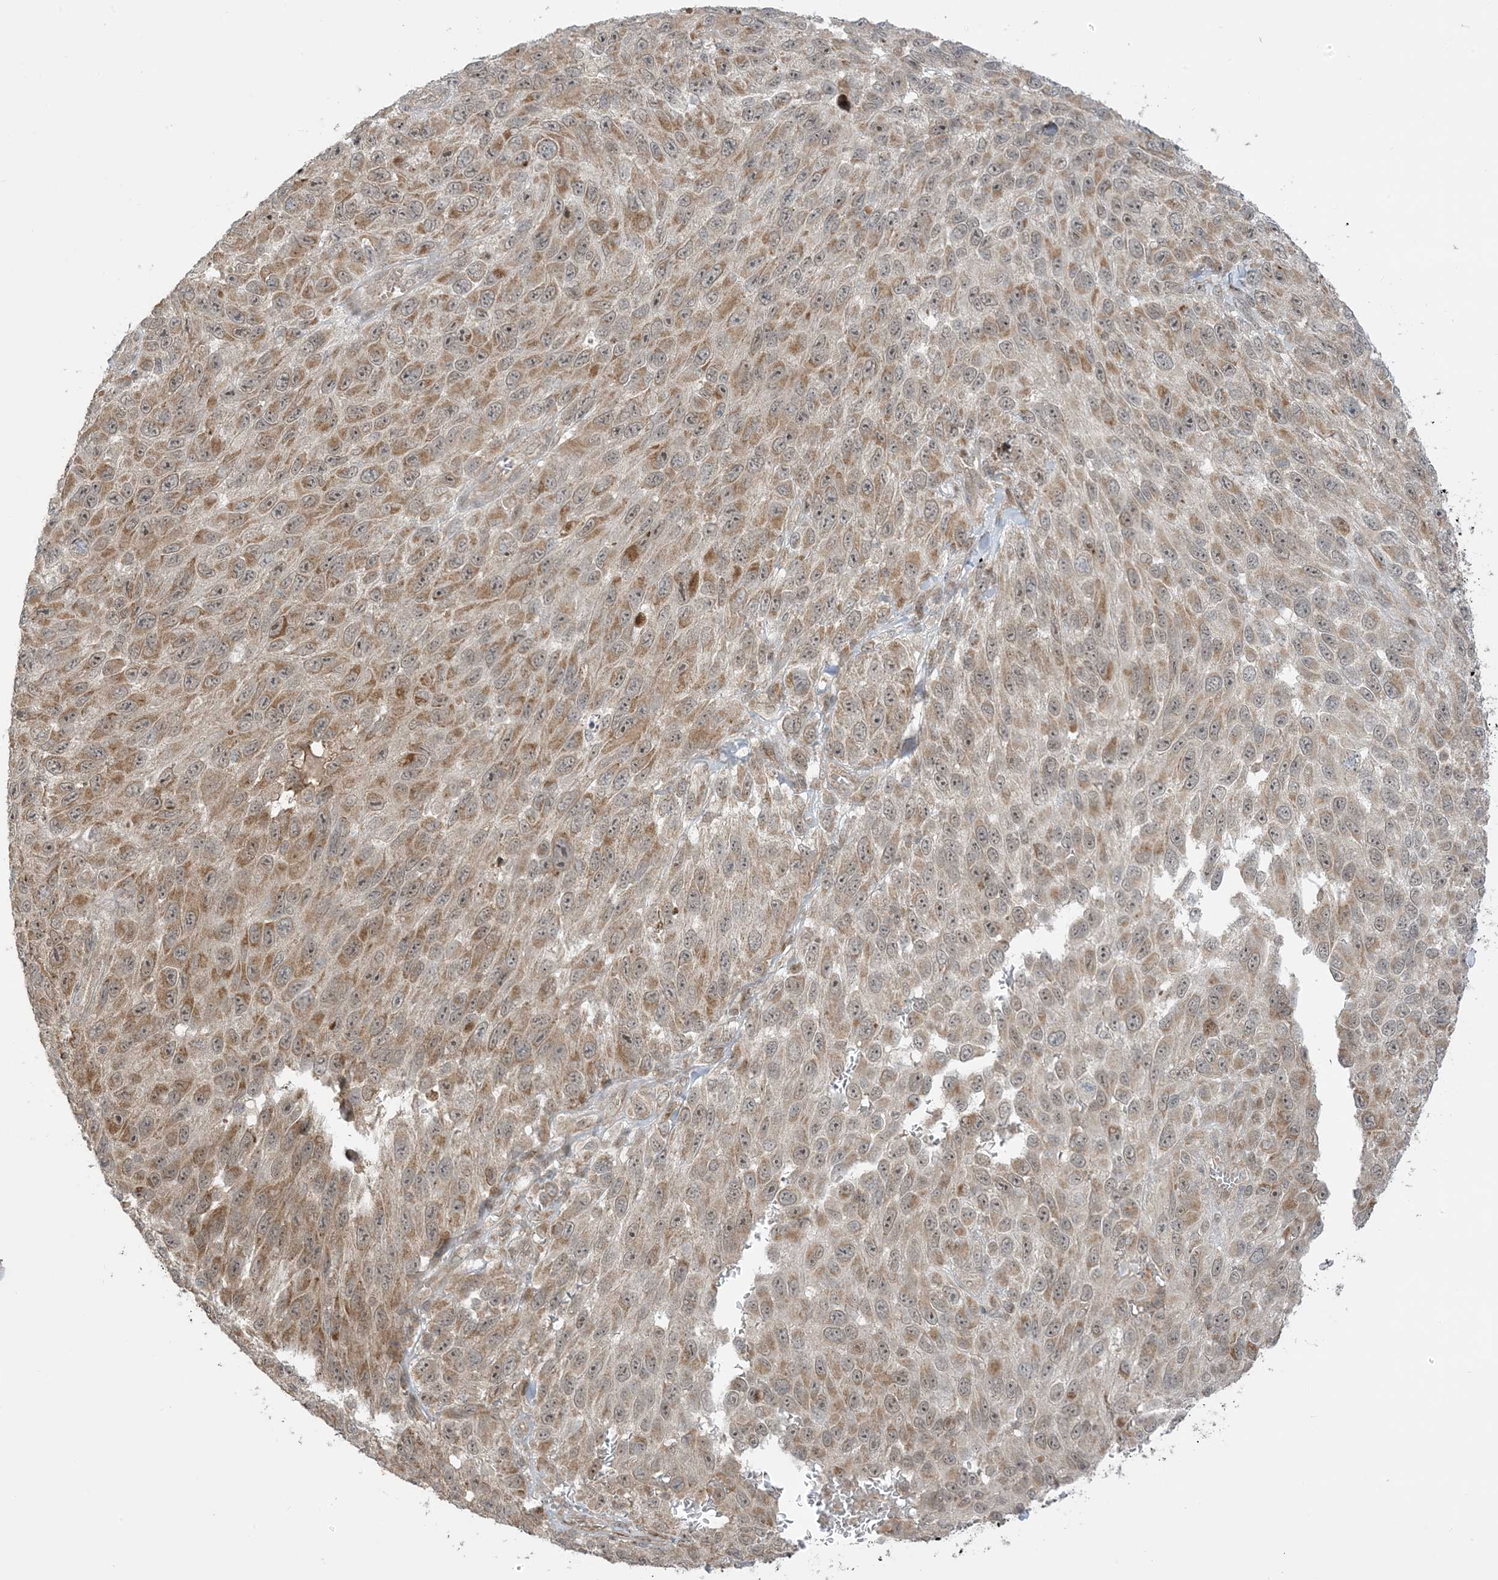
{"staining": {"intensity": "moderate", "quantity": ">75%", "location": "cytoplasmic/membranous"}, "tissue": "melanoma", "cell_type": "Tumor cells", "image_type": "cancer", "snomed": [{"axis": "morphology", "description": "Malignant melanoma, NOS"}, {"axis": "topography", "description": "Skin"}], "caption": "Human malignant melanoma stained for a protein (brown) demonstrates moderate cytoplasmic/membranous positive staining in approximately >75% of tumor cells.", "gene": "PHLDB2", "patient": {"sex": "female", "age": 96}}